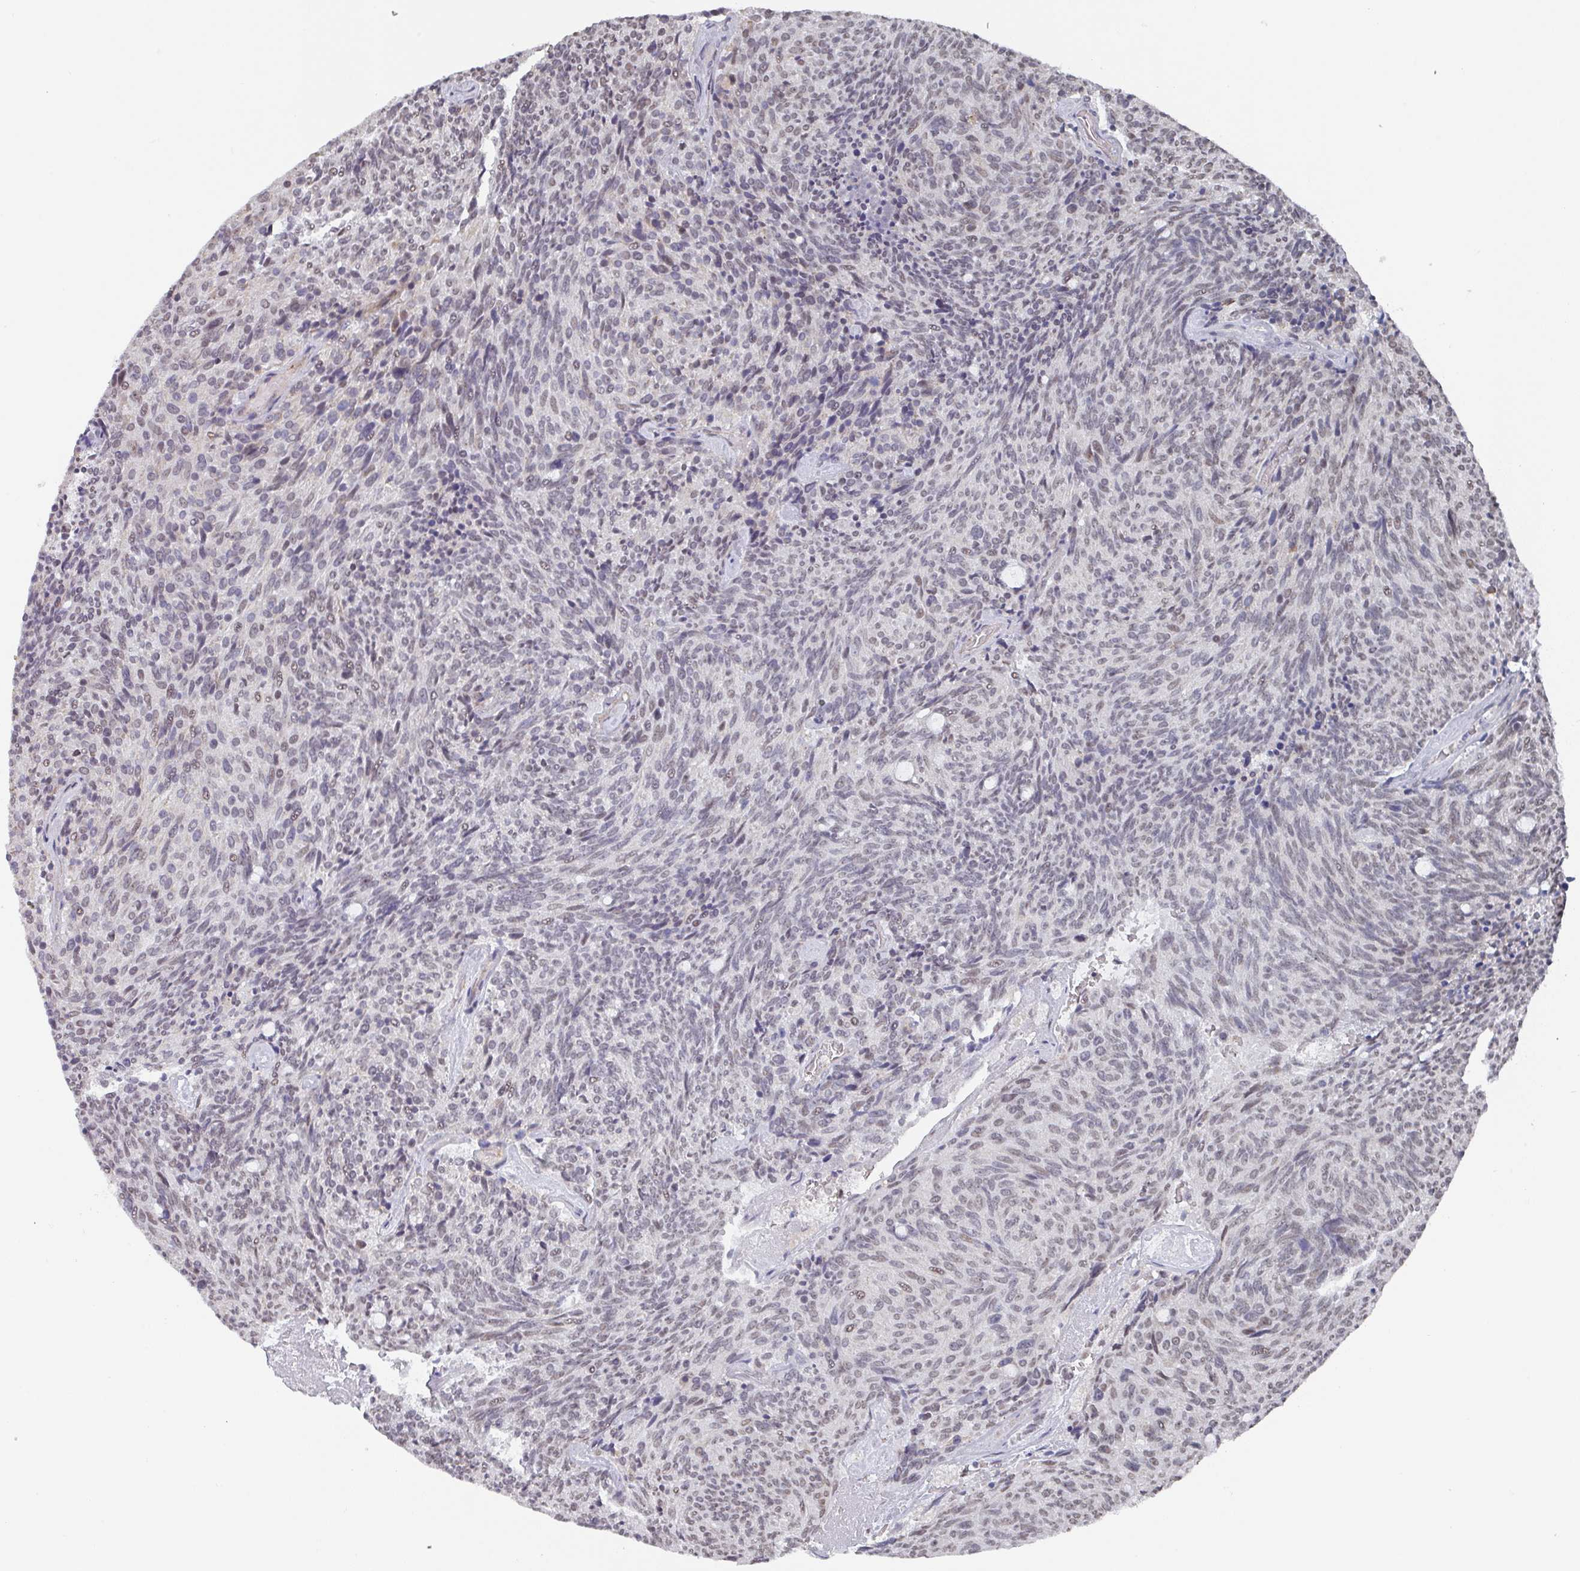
{"staining": {"intensity": "weak", "quantity": "25%-75%", "location": "nuclear"}, "tissue": "carcinoid", "cell_type": "Tumor cells", "image_type": "cancer", "snomed": [{"axis": "morphology", "description": "Carcinoid, malignant, NOS"}, {"axis": "topography", "description": "Pancreas"}], "caption": "This is a micrograph of immunohistochemistry staining of carcinoid, which shows weak positivity in the nuclear of tumor cells.", "gene": "ZNF654", "patient": {"sex": "female", "age": 54}}